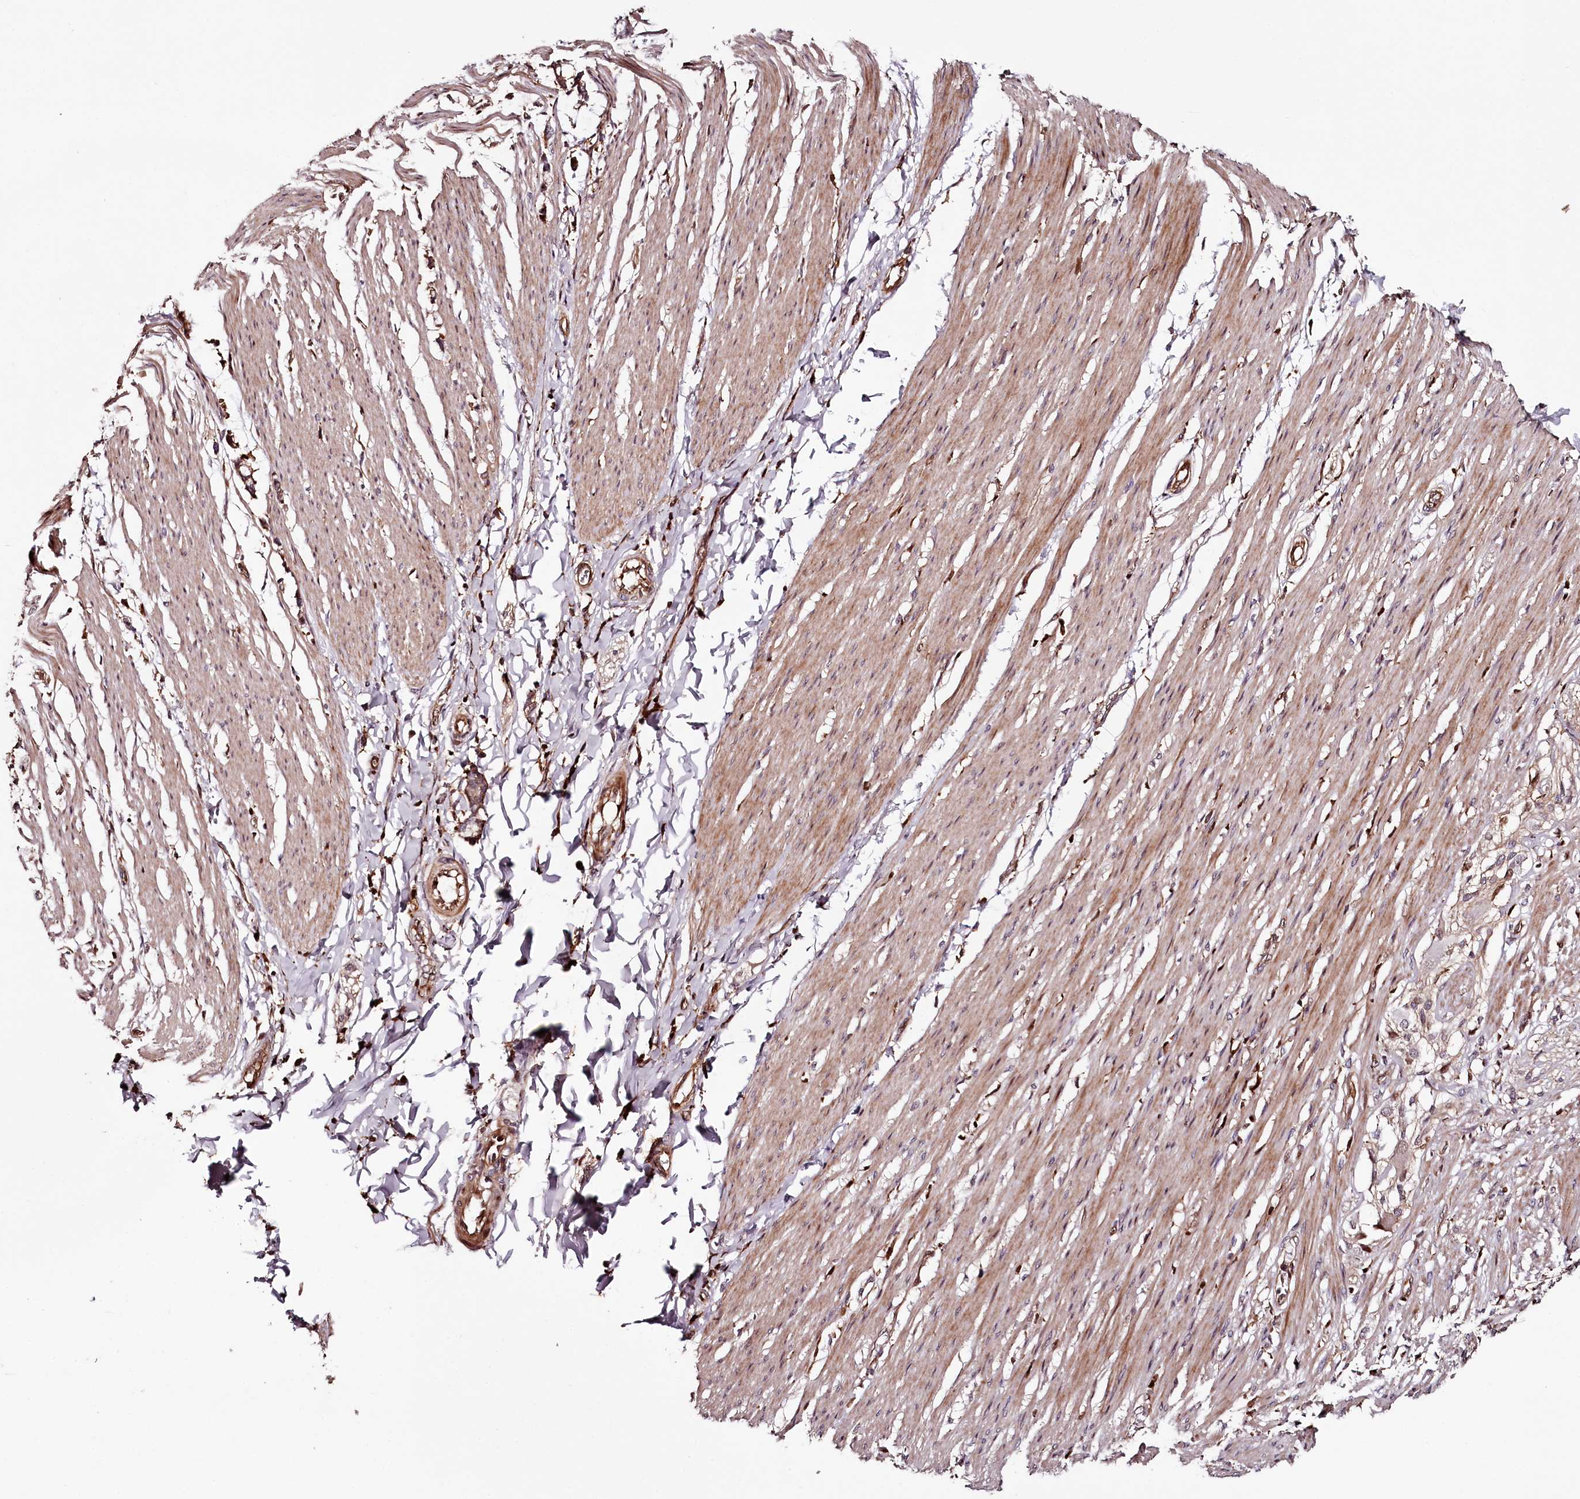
{"staining": {"intensity": "moderate", "quantity": ">75%", "location": "cytoplasmic/membranous"}, "tissue": "smooth muscle", "cell_type": "Smooth muscle cells", "image_type": "normal", "snomed": [{"axis": "morphology", "description": "Normal tissue, NOS"}, {"axis": "morphology", "description": "Adenocarcinoma, NOS"}, {"axis": "topography", "description": "Colon"}, {"axis": "topography", "description": "Peripheral nerve tissue"}], "caption": "Immunohistochemical staining of benign smooth muscle shows >75% levels of moderate cytoplasmic/membranous protein staining in about >75% of smooth muscle cells. (IHC, brightfield microscopy, high magnification).", "gene": "KIF14", "patient": {"sex": "male", "age": 14}}